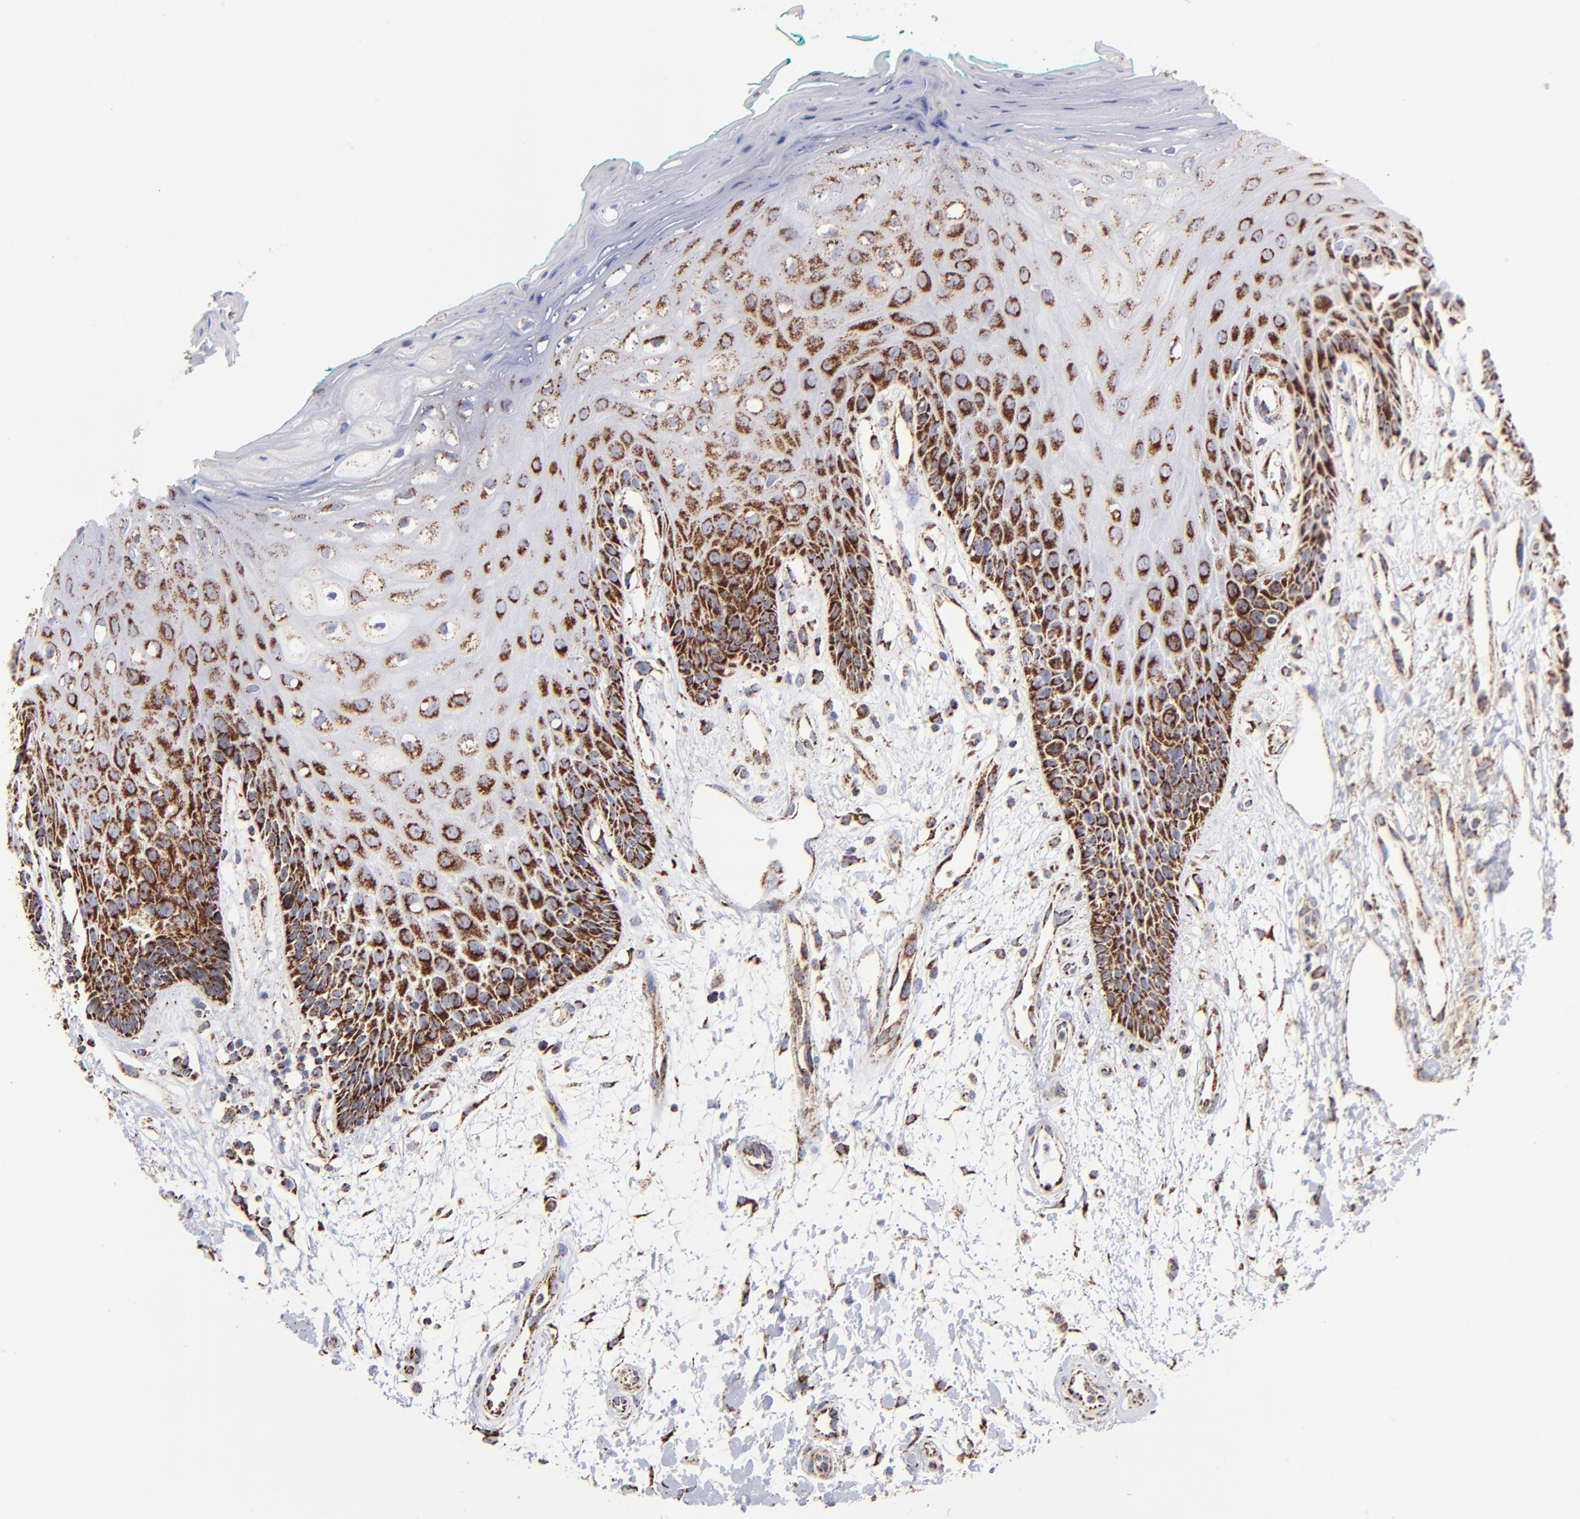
{"staining": {"intensity": "strong", "quantity": ">75%", "location": "cytoplasmic/membranous"}, "tissue": "oral mucosa", "cell_type": "Squamous epithelial cells", "image_type": "normal", "snomed": [{"axis": "morphology", "description": "Normal tissue, NOS"}, {"axis": "morphology", "description": "Squamous cell carcinoma, NOS"}, {"axis": "topography", "description": "Skeletal muscle"}, {"axis": "topography", "description": "Oral tissue"}, {"axis": "topography", "description": "Head-Neck"}], "caption": "Unremarkable oral mucosa demonstrates strong cytoplasmic/membranous staining in about >75% of squamous epithelial cells (DAB IHC, brown staining for protein, blue staining for nuclei)..", "gene": "PHB1", "patient": {"sex": "female", "age": 84}}